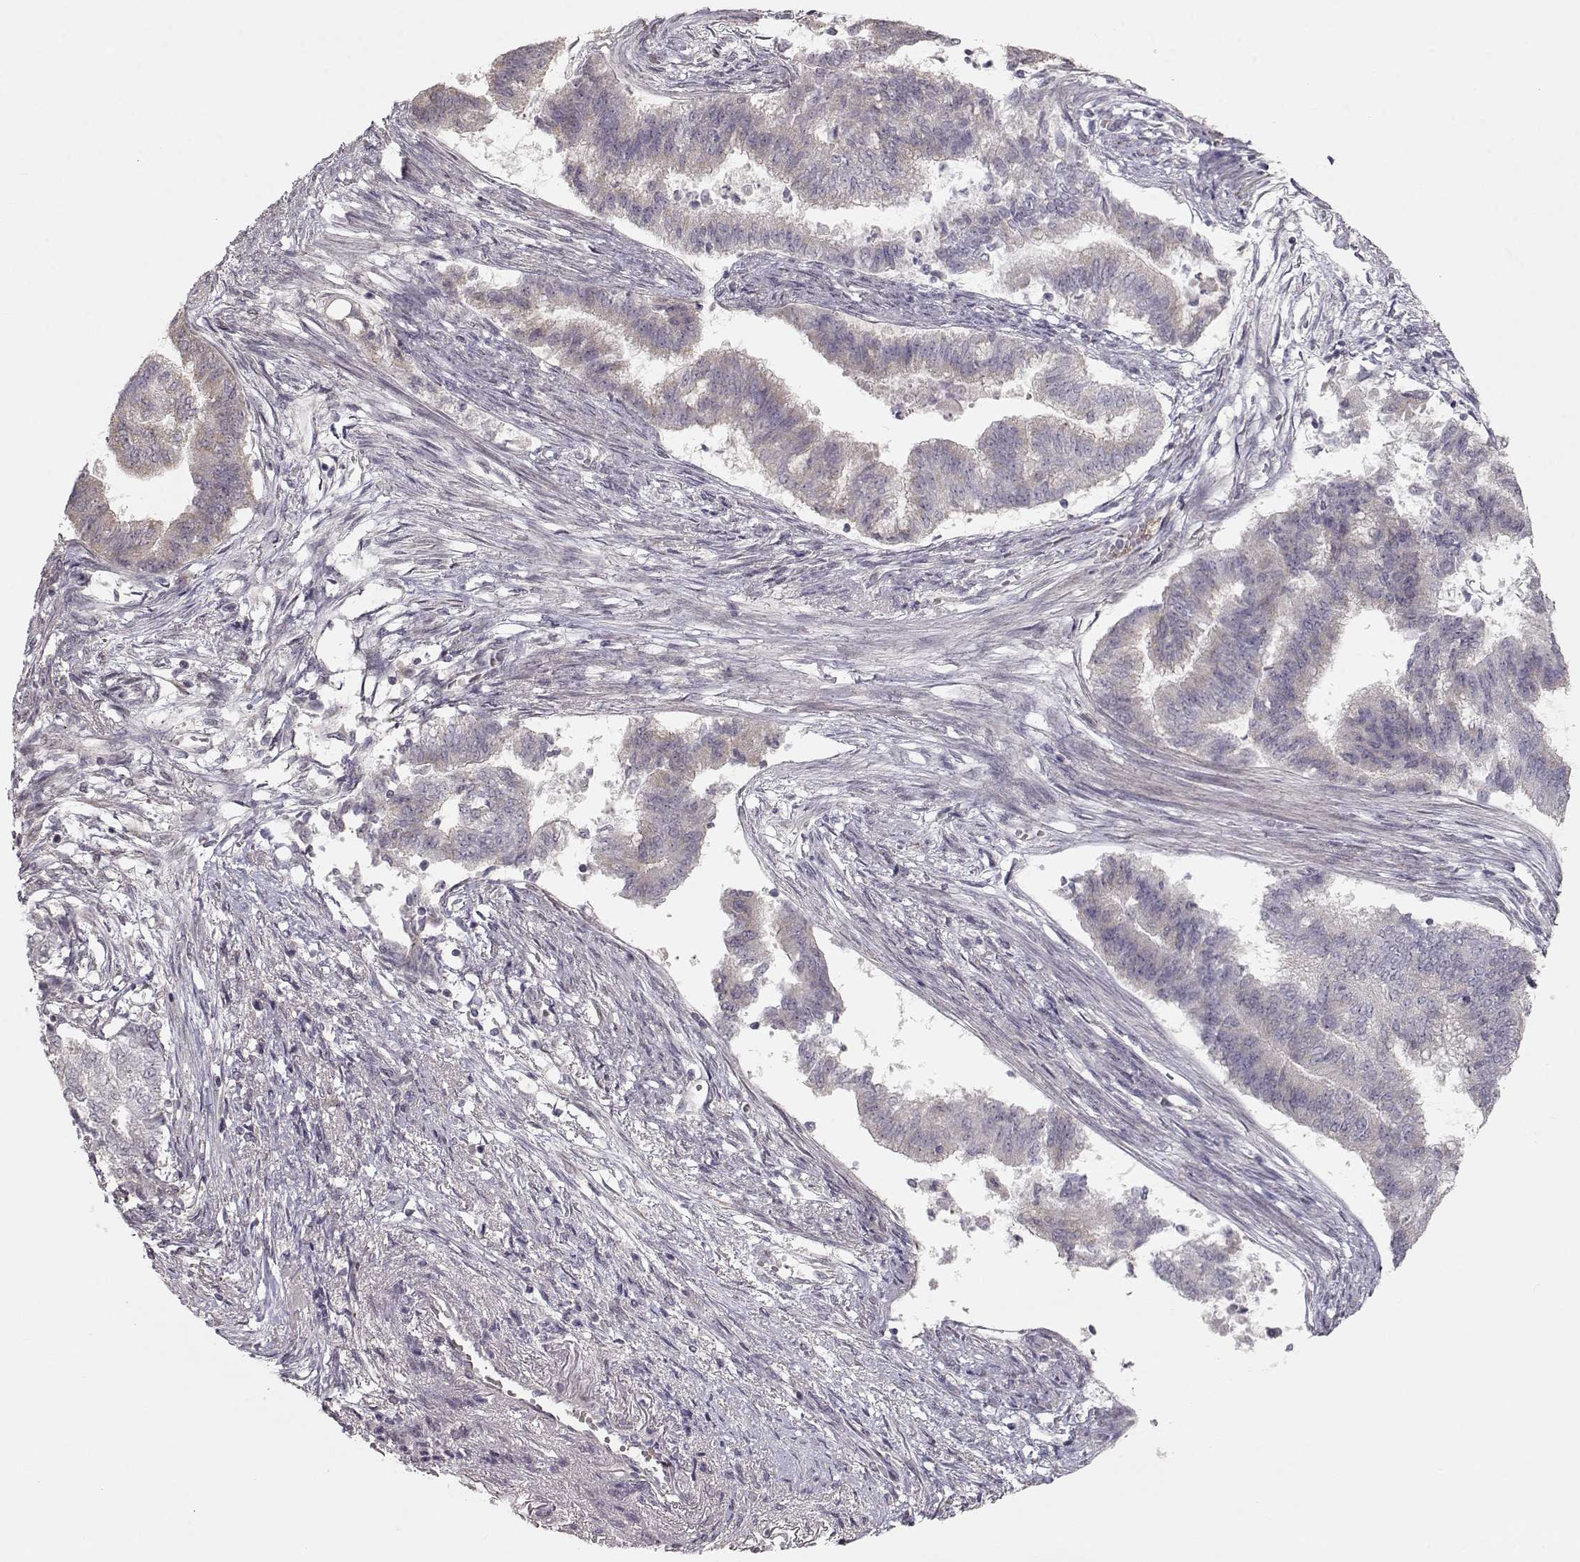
{"staining": {"intensity": "negative", "quantity": "none", "location": "none"}, "tissue": "endometrial cancer", "cell_type": "Tumor cells", "image_type": "cancer", "snomed": [{"axis": "morphology", "description": "Adenocarcinoma, NOS"}, {"axis": "topography", "description": "Endometrium"}], "caption": "A high-resolution micrograph shows immunohistochemistry staining of endometrial adenocarcinoma, which shows no significant positivity in tumor cells. The staining is performed using DAB brown chromogen with nuclei counter-stained in using hematoxylin.", "gene": "PNMT", "patient": {"sex": "female", "age": 65}}